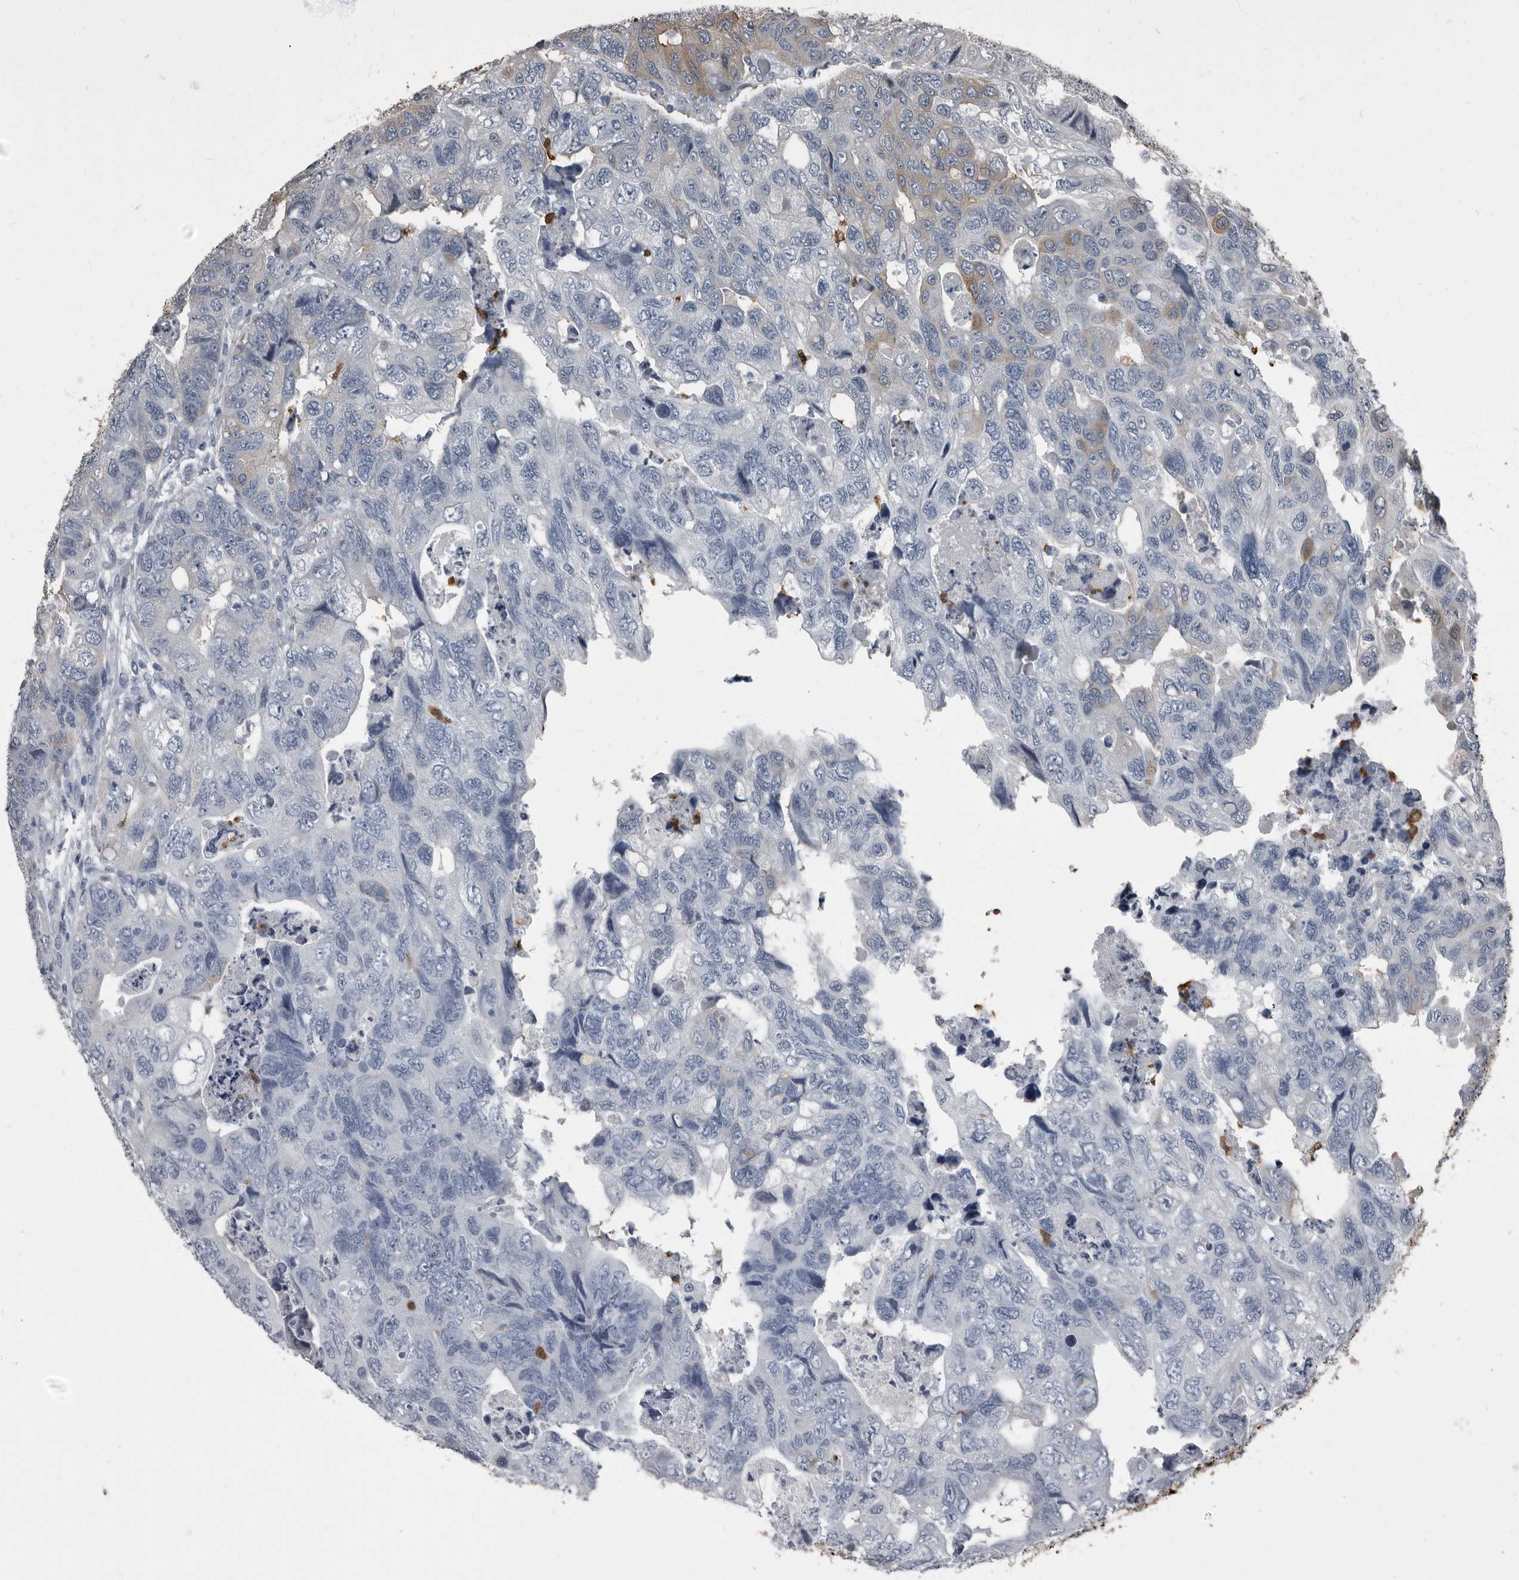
{"staining": {"intensity": "moderate", "quantity": "<25%", "location": "cytoplasmic/membranous"}, "tissue": "colorectal cancer", "cell_type": "Tumor cells", "image_type": "cancer", "snomed": [{"axis": "morphology", "description": "Adenocarcinoma, NOS"}, {"axis": "topography", "description": "Rectum"}], "caption": "A high-resolution histopathology image shows immunohistochemistry (IHC) staining of colorectal adenocarcinoma, which demonstrates moderate cytoplasmic/membranous staining in about <25% of tumor cells. The staining is performed using DAB brown chromogen to label protein expression. The nuclei are counter-stained blue using hematoxylin.", "gene": "TPD52L1", "patient": {"sex": "male", "age": 63}}